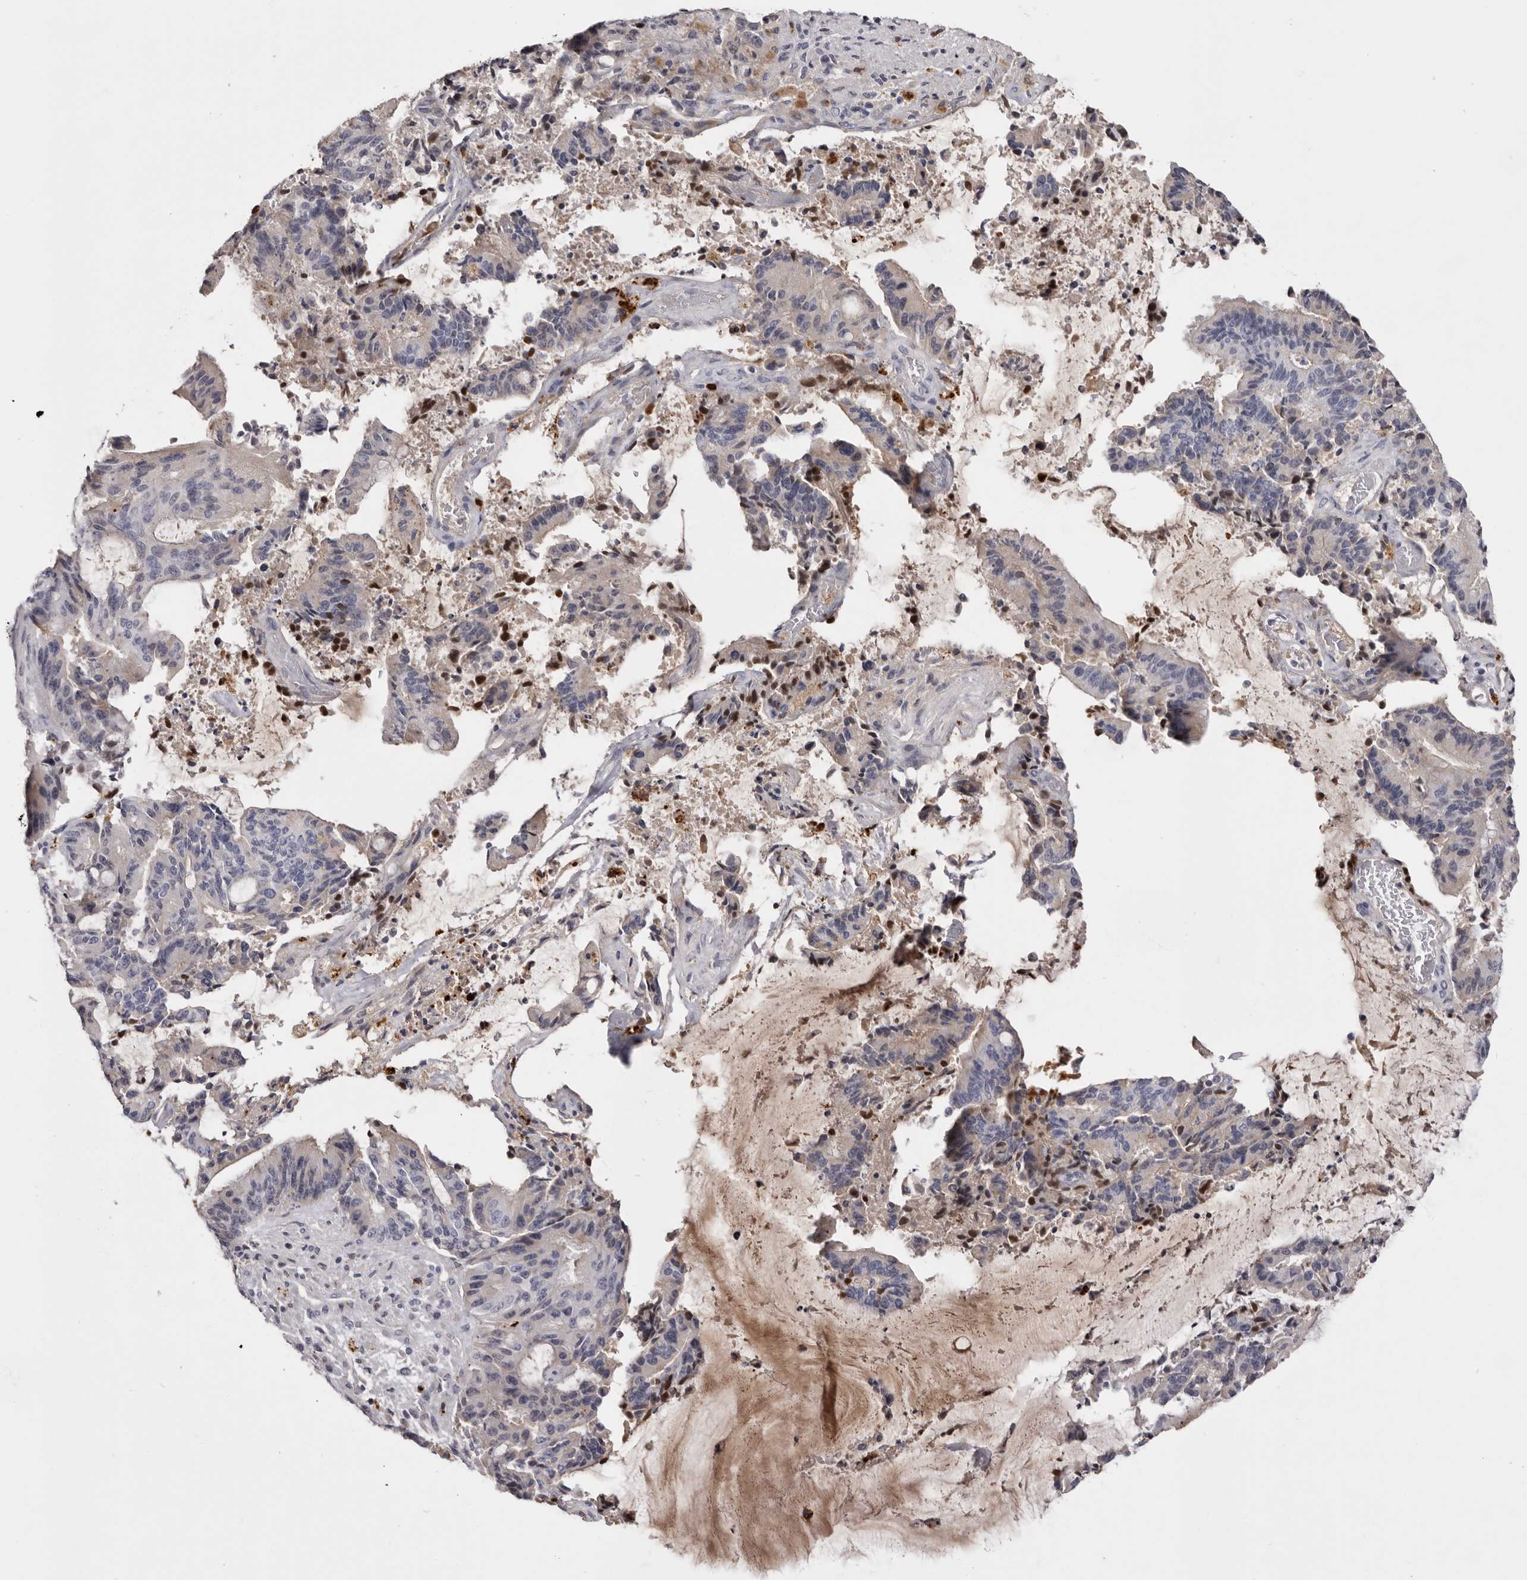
{"staining": {"intensity": "weak", "quantity": "<25%", "location": "cytoplasmic/membranous"}, "tissue": "liver cancer", "cell_type": "Tumor cells", "image_type": "cancer", "snomed": [{"axis": "morphology", "description": "Normal tissue, NOS"}, {"axis": "morphology", "description": "Cholangiocarcinoma"}, {"axis": "topography", "description": "Liver"}, {"axis": "topography", "description": "Peripheral nerve tissue"}], "caption": "Tumor cells show no significant staining in liver cancer (cholangiocarcinoma). (DAB immunohistochemistry with hematoxylin counter stain).", "gene": "KLHL38", "patient": {"sex": "female", "age": 73}}